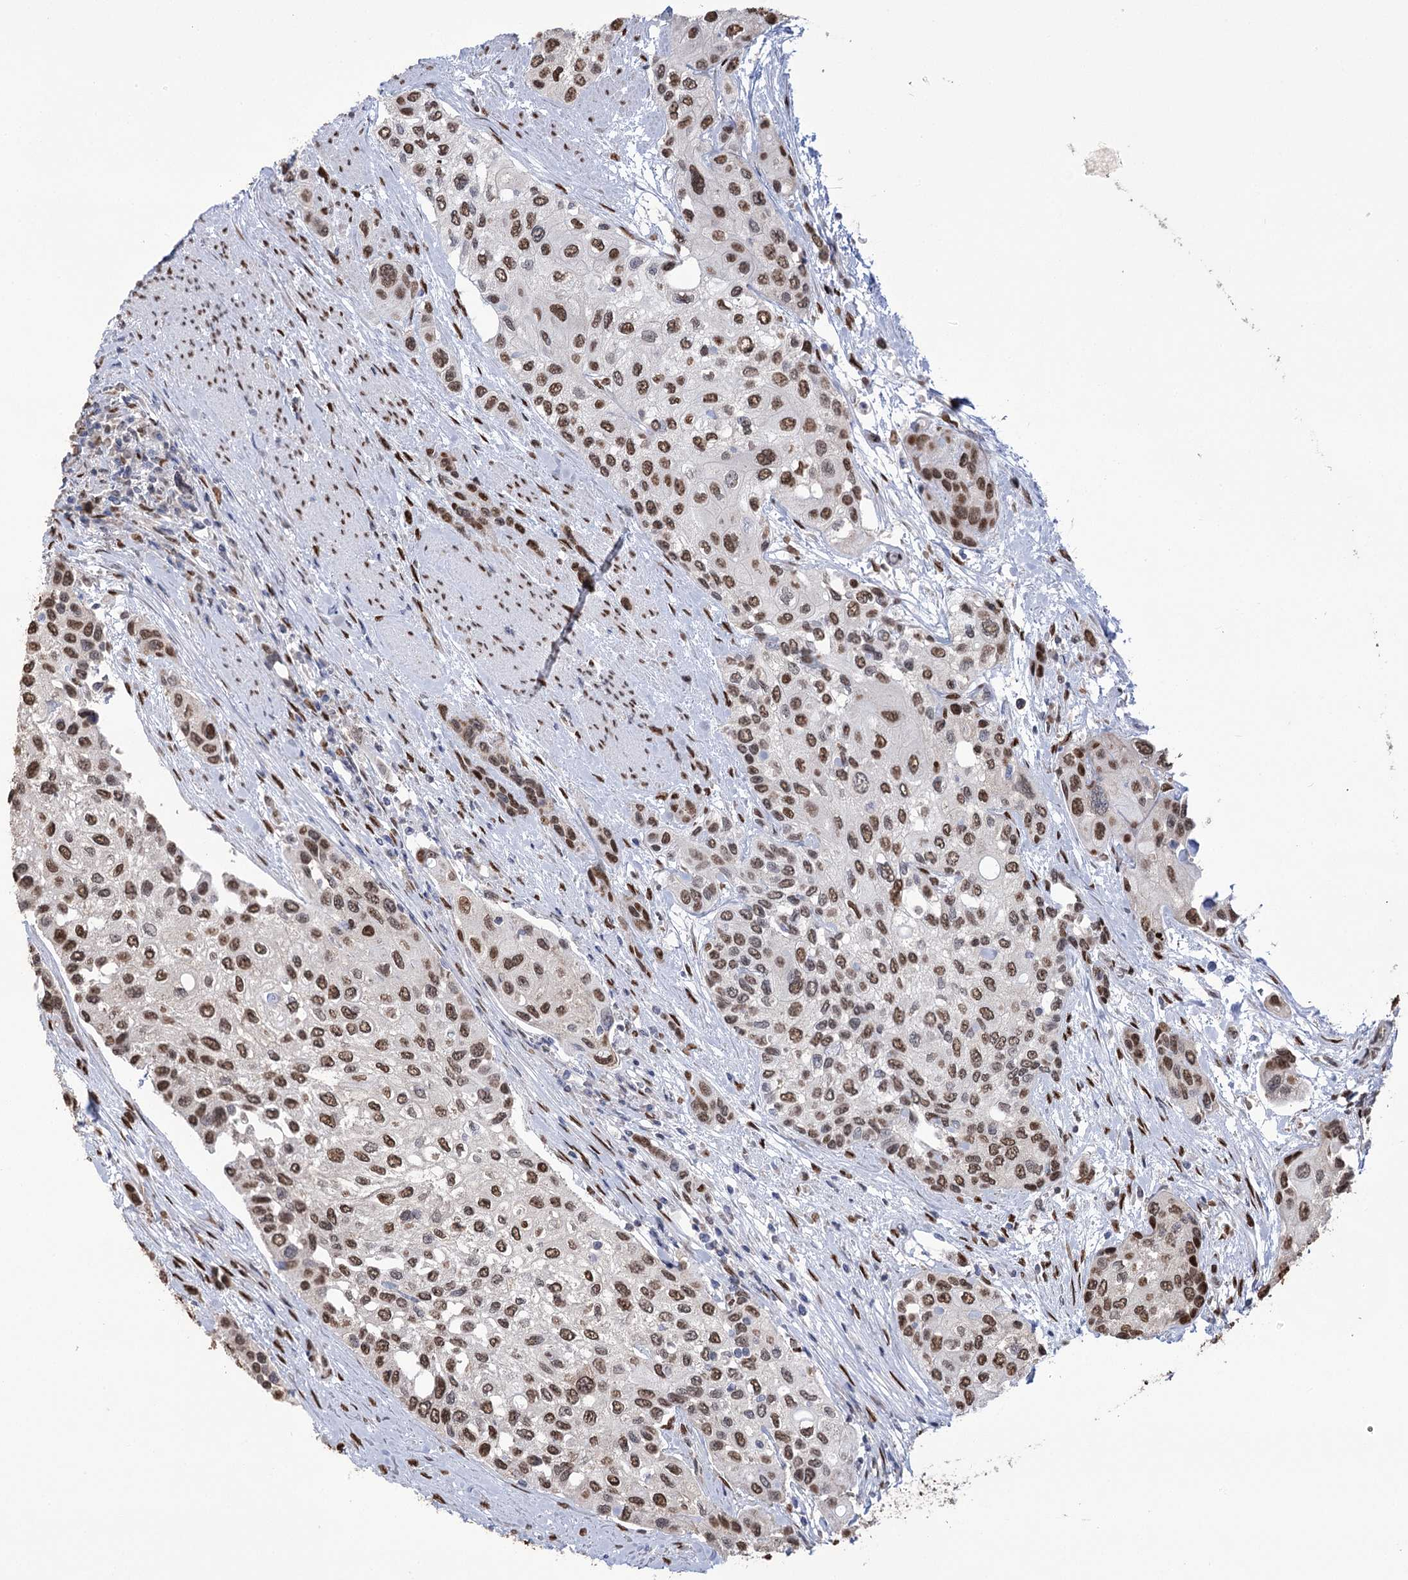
{"staining": {"intensity": "moderate", "quantity": ">75%", "location": "nuclear"}, "tissue": "urothelial cancer", "cell_type": "Tumor cells", "image_type": "cancer", "snomed": [{"axis": "morphology", "description": "Normal tissue, NOS"}, {"axis": "morphology", "description": "Urothelial carcinoma, High grade"}, {"axis": "topography", "description": "Vascular tissue"}, {"axis": "topography", "description": "Urinary bladder"}], "caption": "Immunohistochemistry of urothelial carcinoma (high-grade) reveals medium levels of moderate nuclear staining in about >75% of tumor cells.", "gene": "NFU1", "patient": {"sex": "female", "age": 56}}